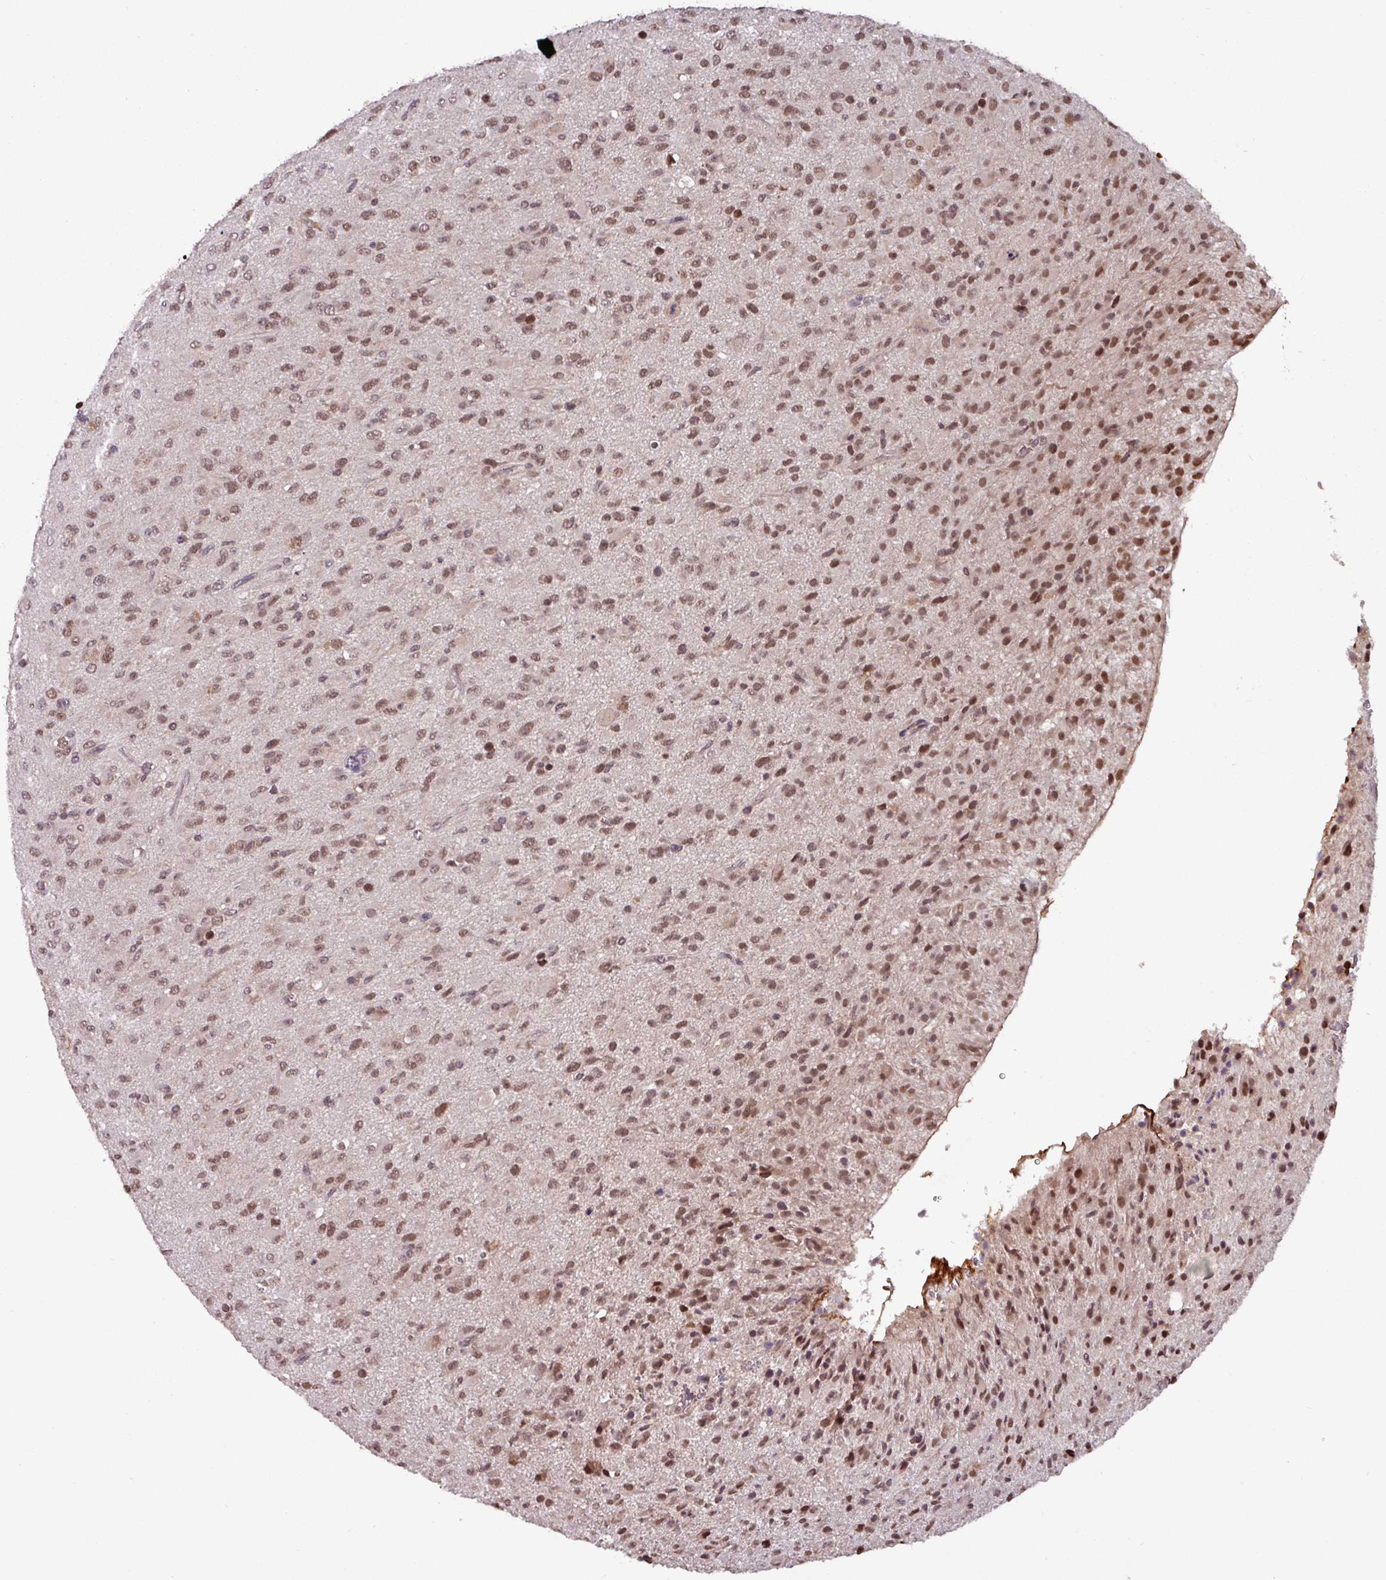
{"staining": {"intensity": "moderate", "quantity": "25%-75%", "location": "nuclear"}, "tissue": "glioma", "cell_type": "Tumor cells", "image_type": "cancer", "snomed": [{"axis": "morphology", "description": "Glioma, malignant, Low grade"}, {"axis": "topography", "description": "Brain"}], "caption": "Glioma stained with a brown dye reveals moderate nuclear positive expression in approximately 25%-75% of tumor cells.", "gene": "NOB1", "patient": {"sex": "male", "age": 65}}